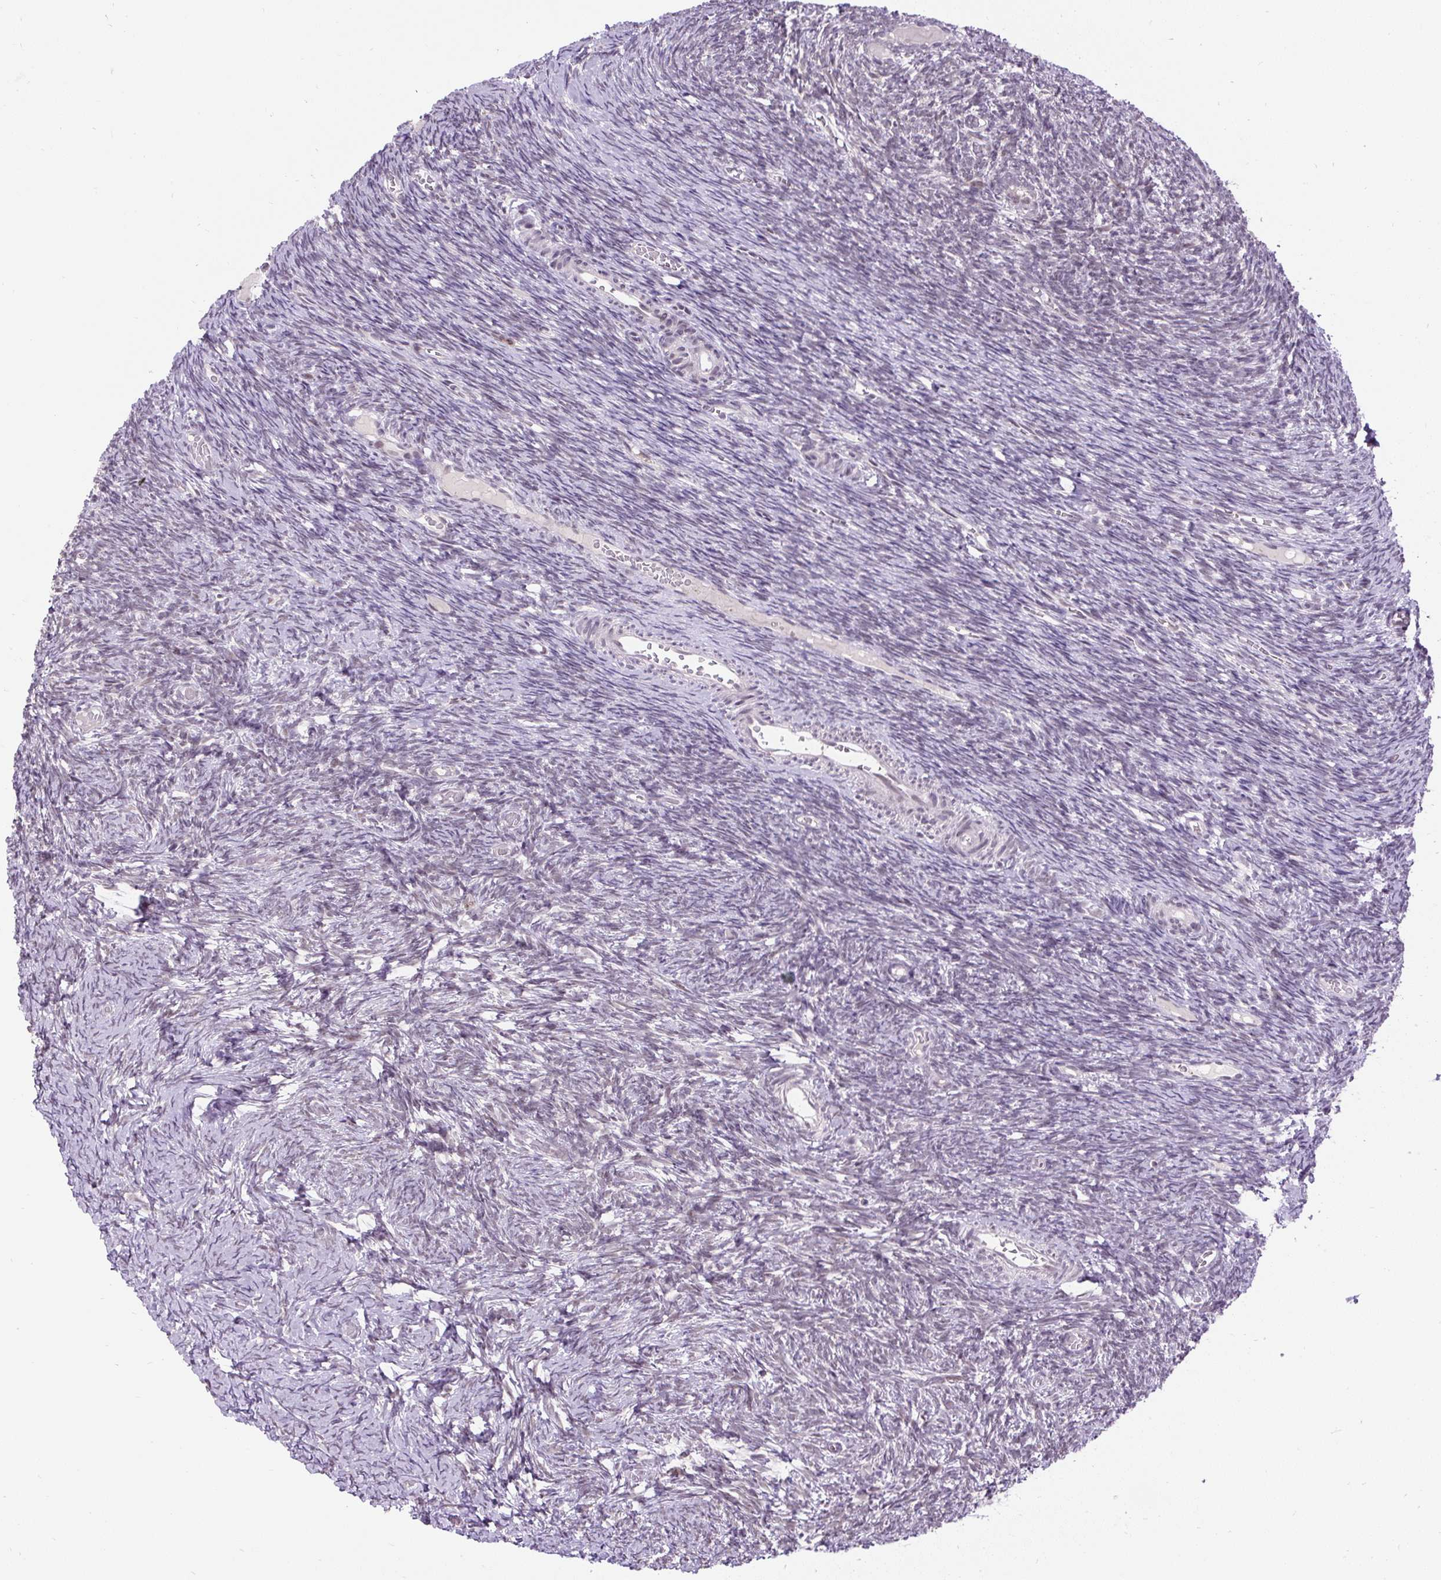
{"staining": {"intensity": "weak", "quantity": ">75%", "location": "cytoplasmic/membranous"}, "tissue": "ovary", "cell_type": "Follicle cells", "image_type": "normal", "snomed": [{"axis": "morphology", "description": "Normal tissue, NOS"}, {"axis": "topography", "description": "Ovary"}], "caption": "Immunohistochemical staining of unremarkable ovary demonstrates low levels of weak cytoplasmic/membranous staining in approximately >75% of follicle cells. The staining was performed using DAB (3,3'-diaminobenzidine) to visualize the protein expression in brown, while the nuclei were stained in blue with hematoxylin (Magnification: 20x).", "gene": "ZNF672", "patient": {"sex": "female", "age": 39}}